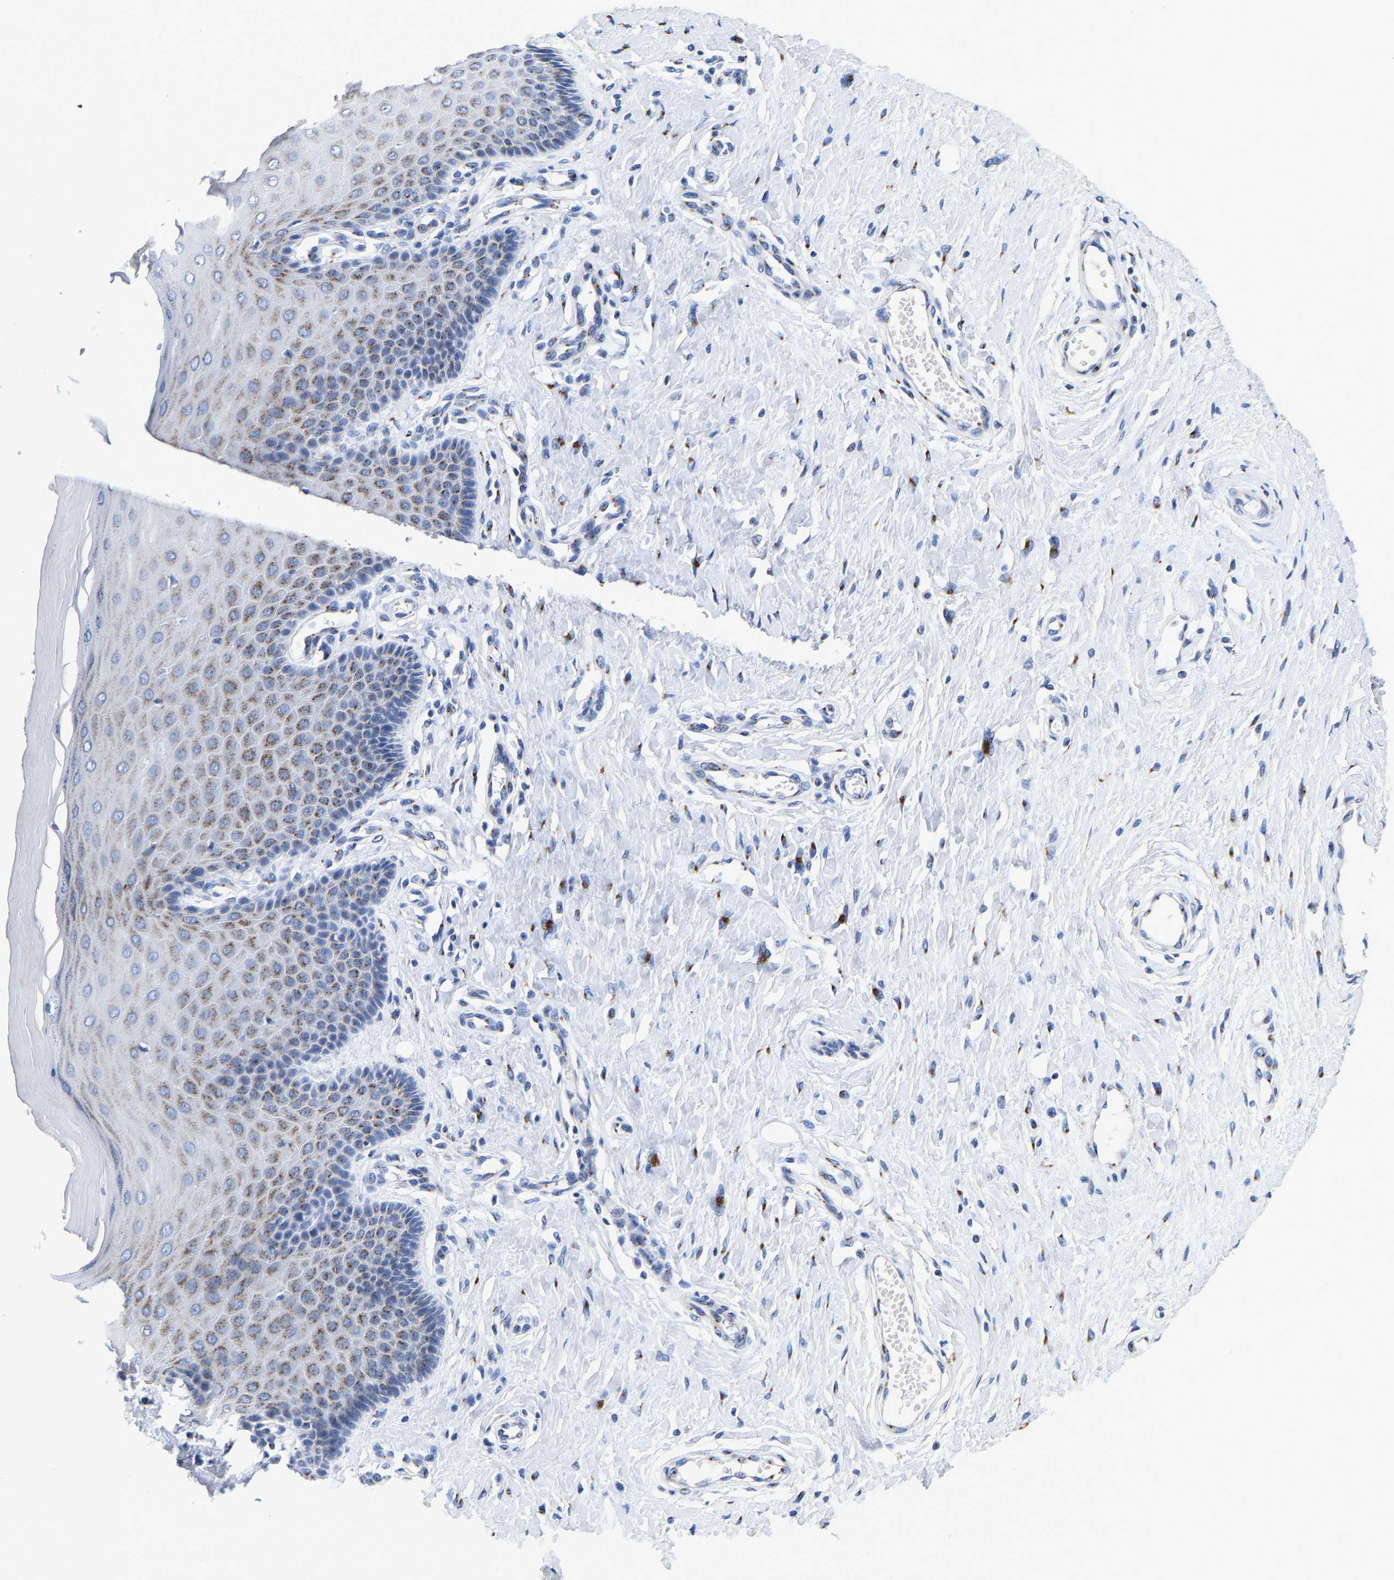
{"staining": {"intensity": "moderate", "quantity": ">75%", "location": "cytoplasmic/membranous"}, "tissue": "cervix", "cell_type": "Glandular cells", "image_type": "normal", "snomed": [{"axis": "morphology", "description": "Normal tissue, NOS"}, {"axis": "topography", "description": "Cervix"}], "caption": "Protein expression by immunohistochemistry (IHC) displays moderate cytoplasmic/membranous positivity in about >75% of glandular cells in benign cervix.", "gene": "TMEM87A", "patient": {"sex": "female", "age": 55}}